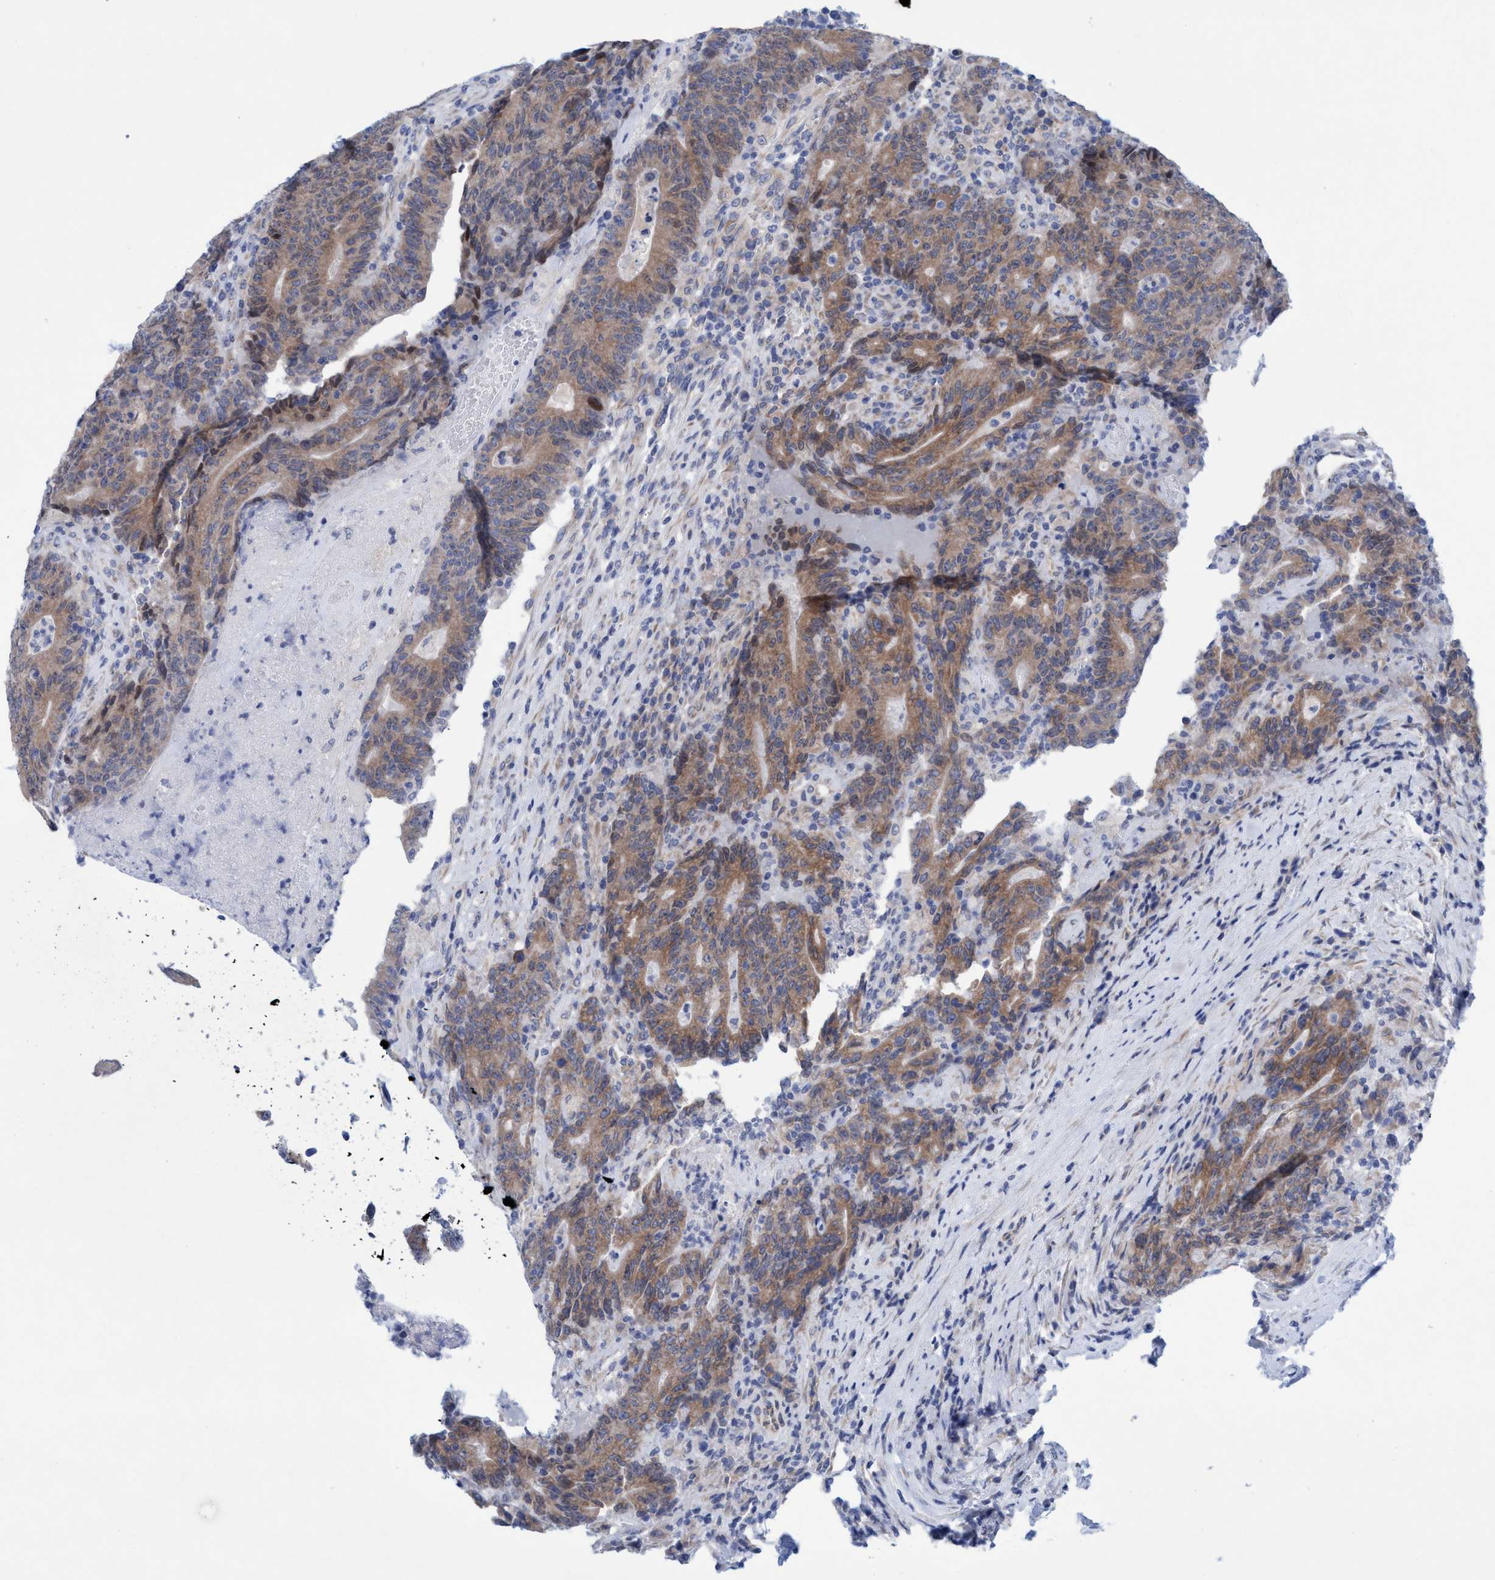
{"staining": {"intensity": "moderate", "quantity": ">75%", "location": "cytoplasmic/membranous"}, "tissue": "colorectal cancer", "cell_type": "Tumor cells", "image_type": "cancer", "snomed": [{"axis": "morphology", "description": "Normal tissue, NOS"}, {"axis": "morphology", "description": "Adenocarcinoma, NOS"}, {"axis": "topography", "description": "Colon"}], "caption": "A photomicrograph of human colorectal cancer (adenocarcinoma) stained for a protein displays moderate cytoplasmic/membranous brown staining in tumor cells.", "gene": "RSAD1", "patient": {"sex": "female", "age": 75}}